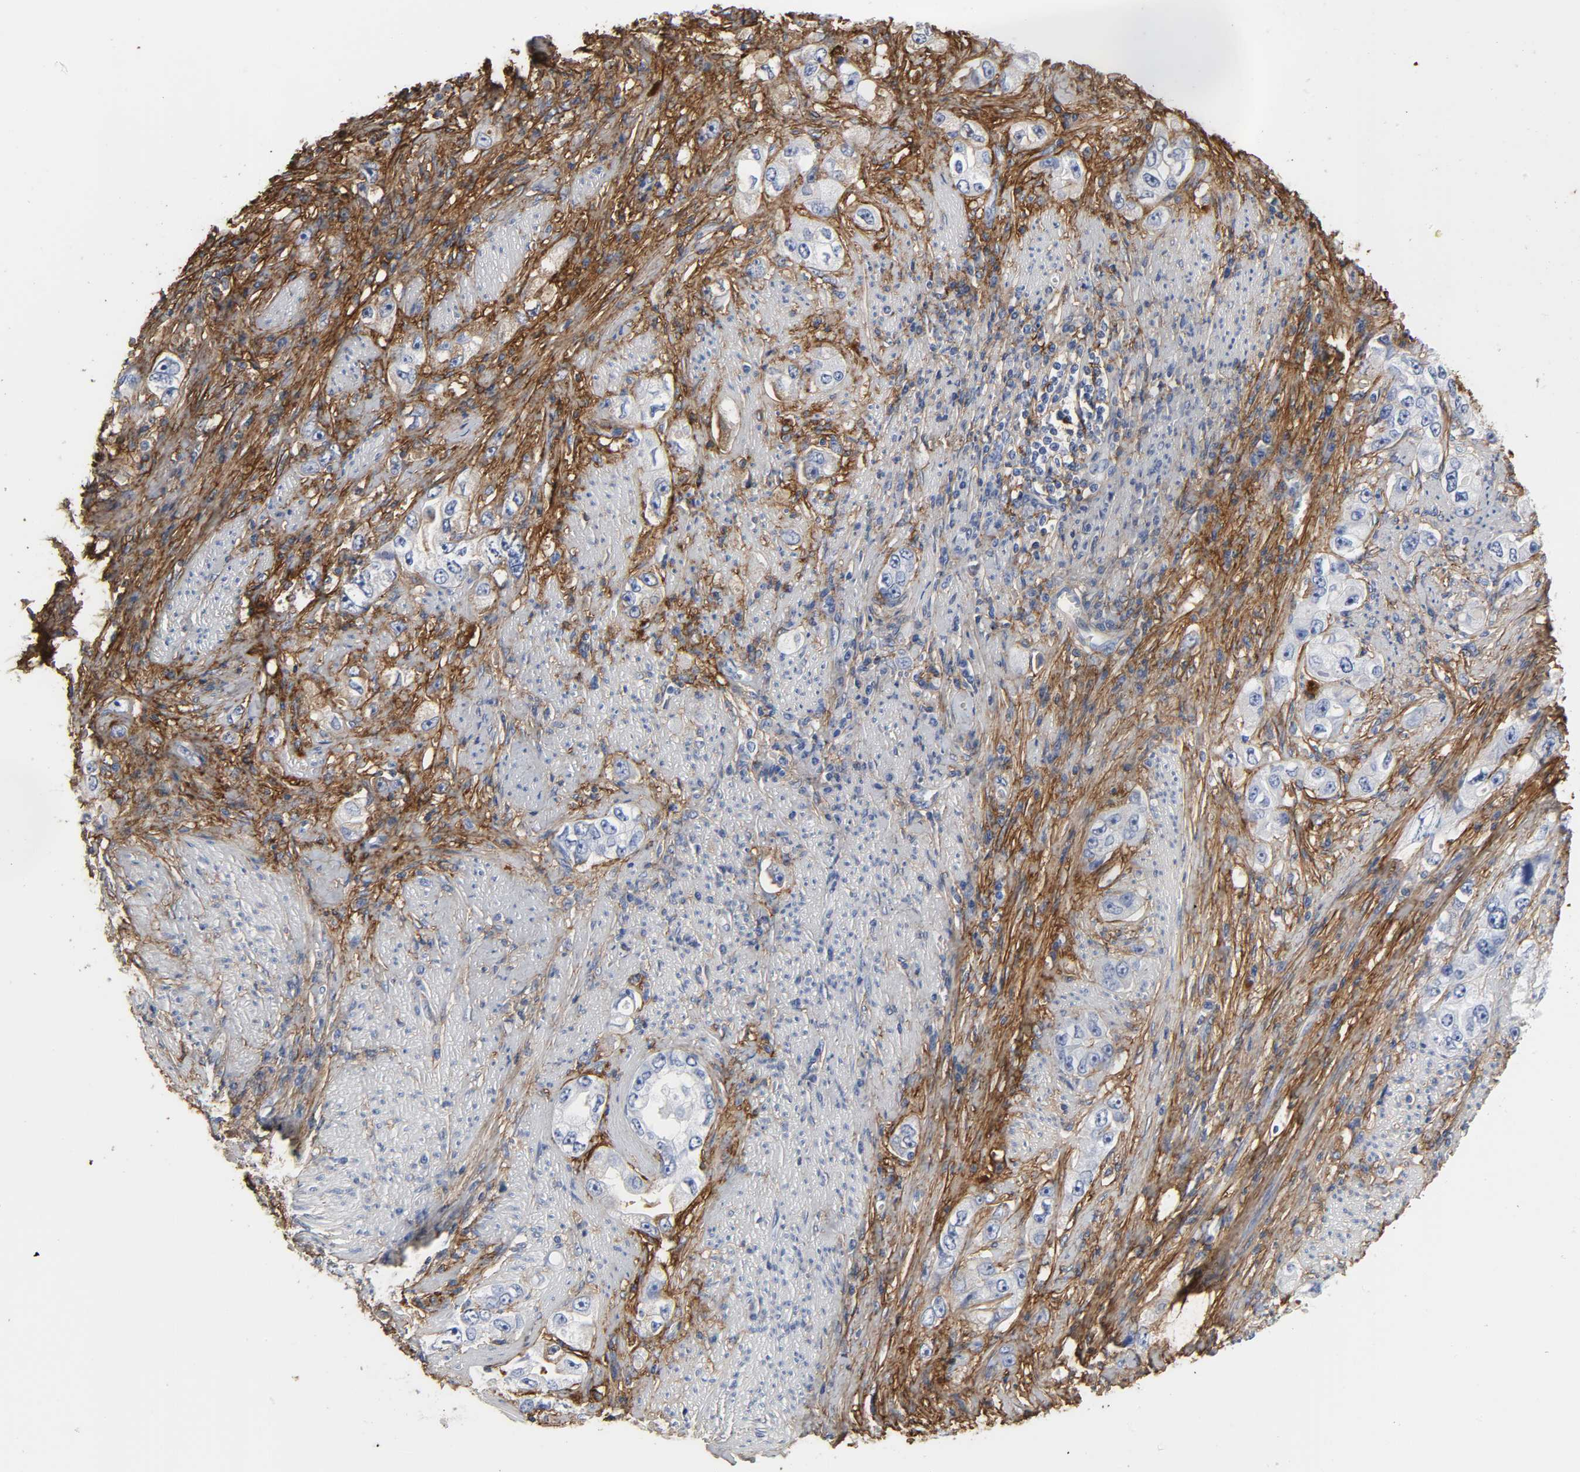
{"staining": {"intensity": "negative", "quantity": "none", "location": "none"}, "tissue": "stomach cancer", "cell_type": "Tumor cells", "image_type": "cancer", "snomed": [{"axis": "morphology", "description": "Adenocarcinoma, NOS"}, {"axis": "topography", "description": "Stomach, lower"}], "caption": "A micrograph of stomach cancer stained for a protein reveals no brown staining in tumor cells. (Stains: DAB (3,3'-diaminobenzidine) IHC with hematoxylin counter stain, Microscopy: brightfield microscopy at high magnification).", "gene": "FBLN1", "patient": {"sex": "female", "age": 93}}